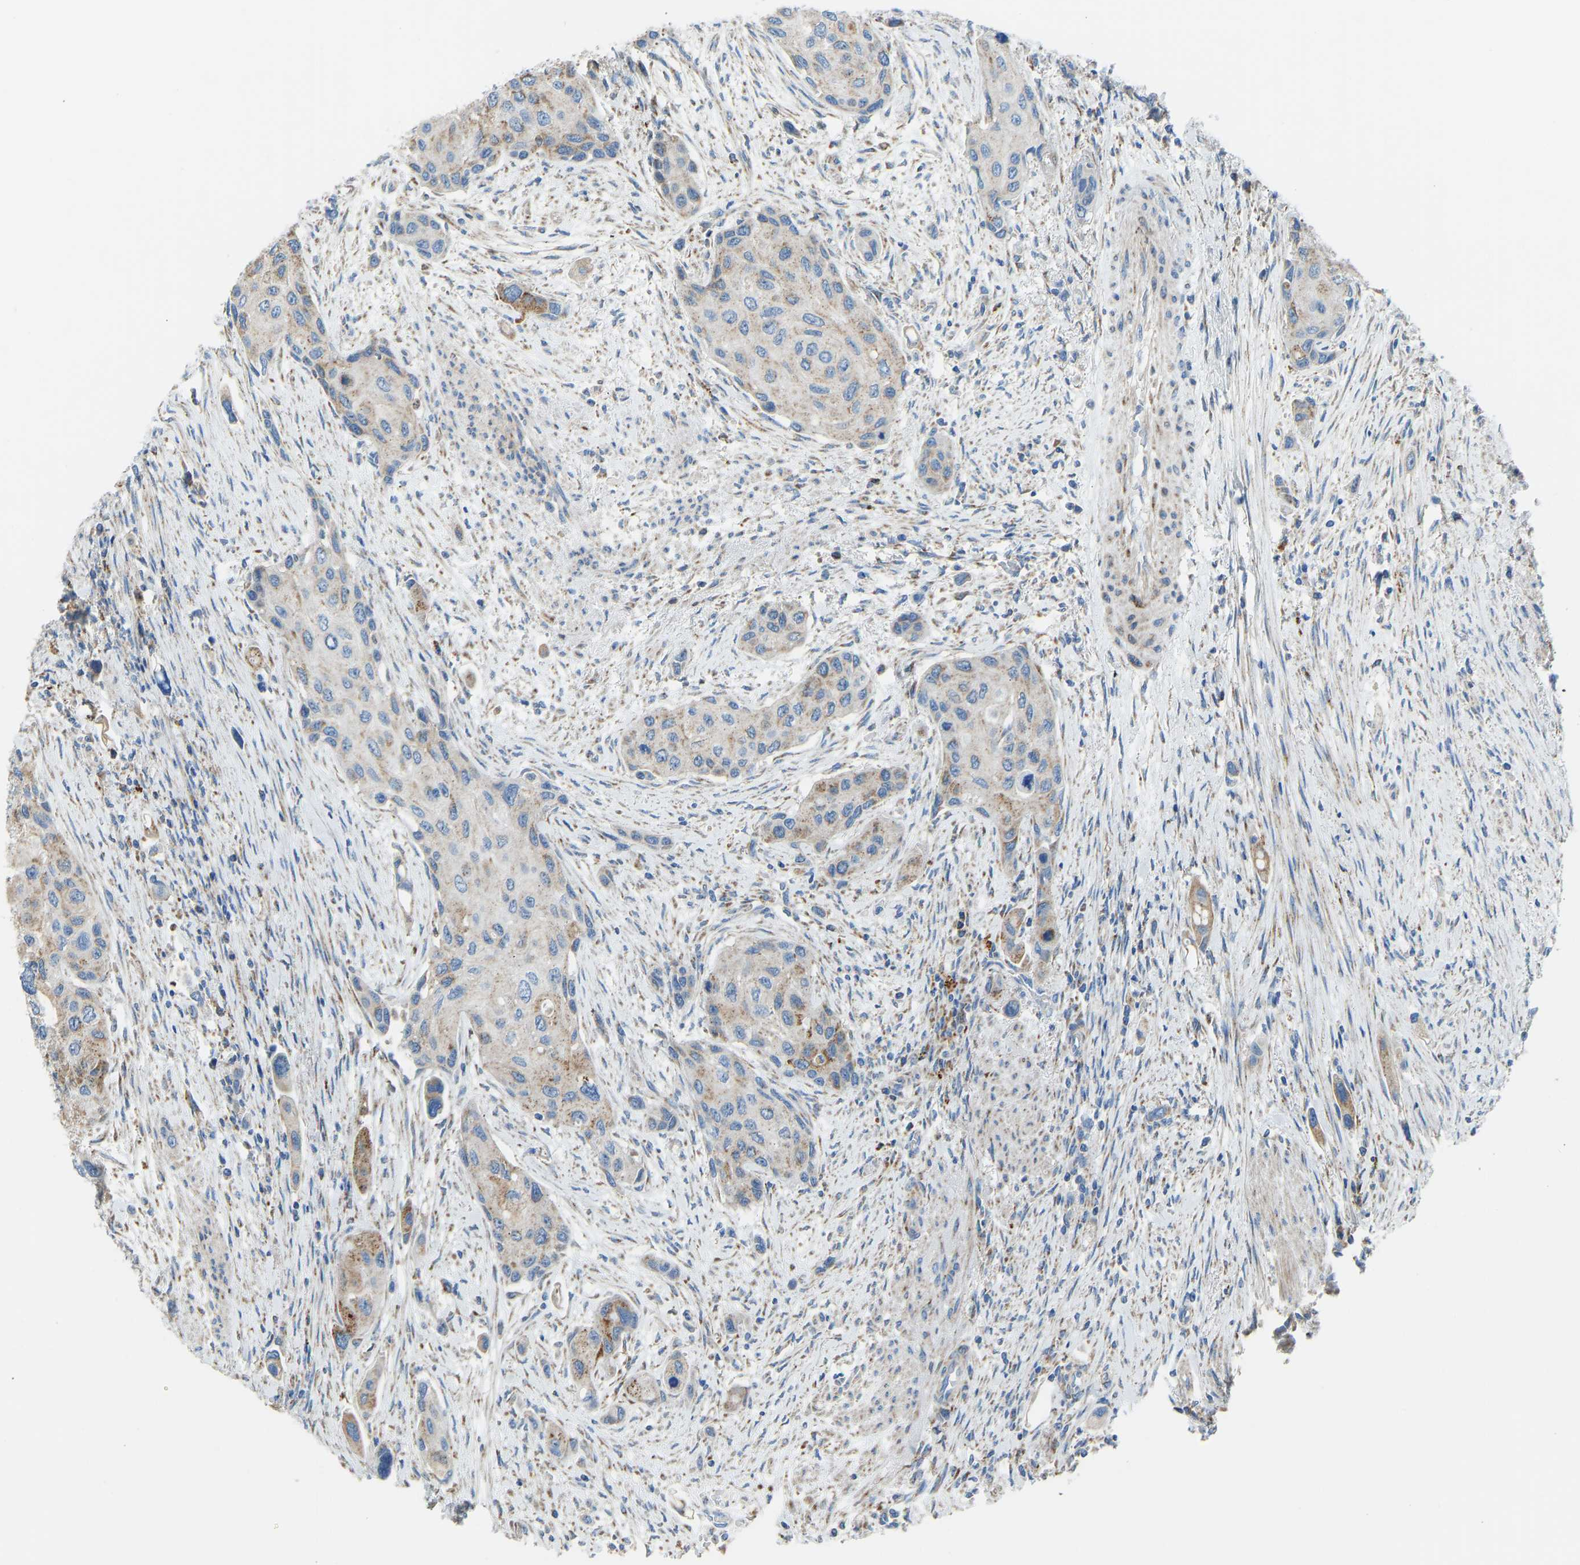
{"staining": {"intensity": "weak", "quantity": ">75%", "location": "cytoplasmic/membranous"}, "tissue": "urothelial cancer", "cell_type": "Tumor cells", "image_type": "cancer", "snomed": [{"axis": "morphology", "description": "Urothelial carcinoma, High grade"}, {"axis": "topography", "description": "Urinary bladder"}], "caption": "Brown immunohistochemical staining in urothelial cancer displays weak cytoplasmic/membranous staining in about >75% of tumor cells.", "gene": "SMIM20", "patient": {"sex": "female", "age": 56}}